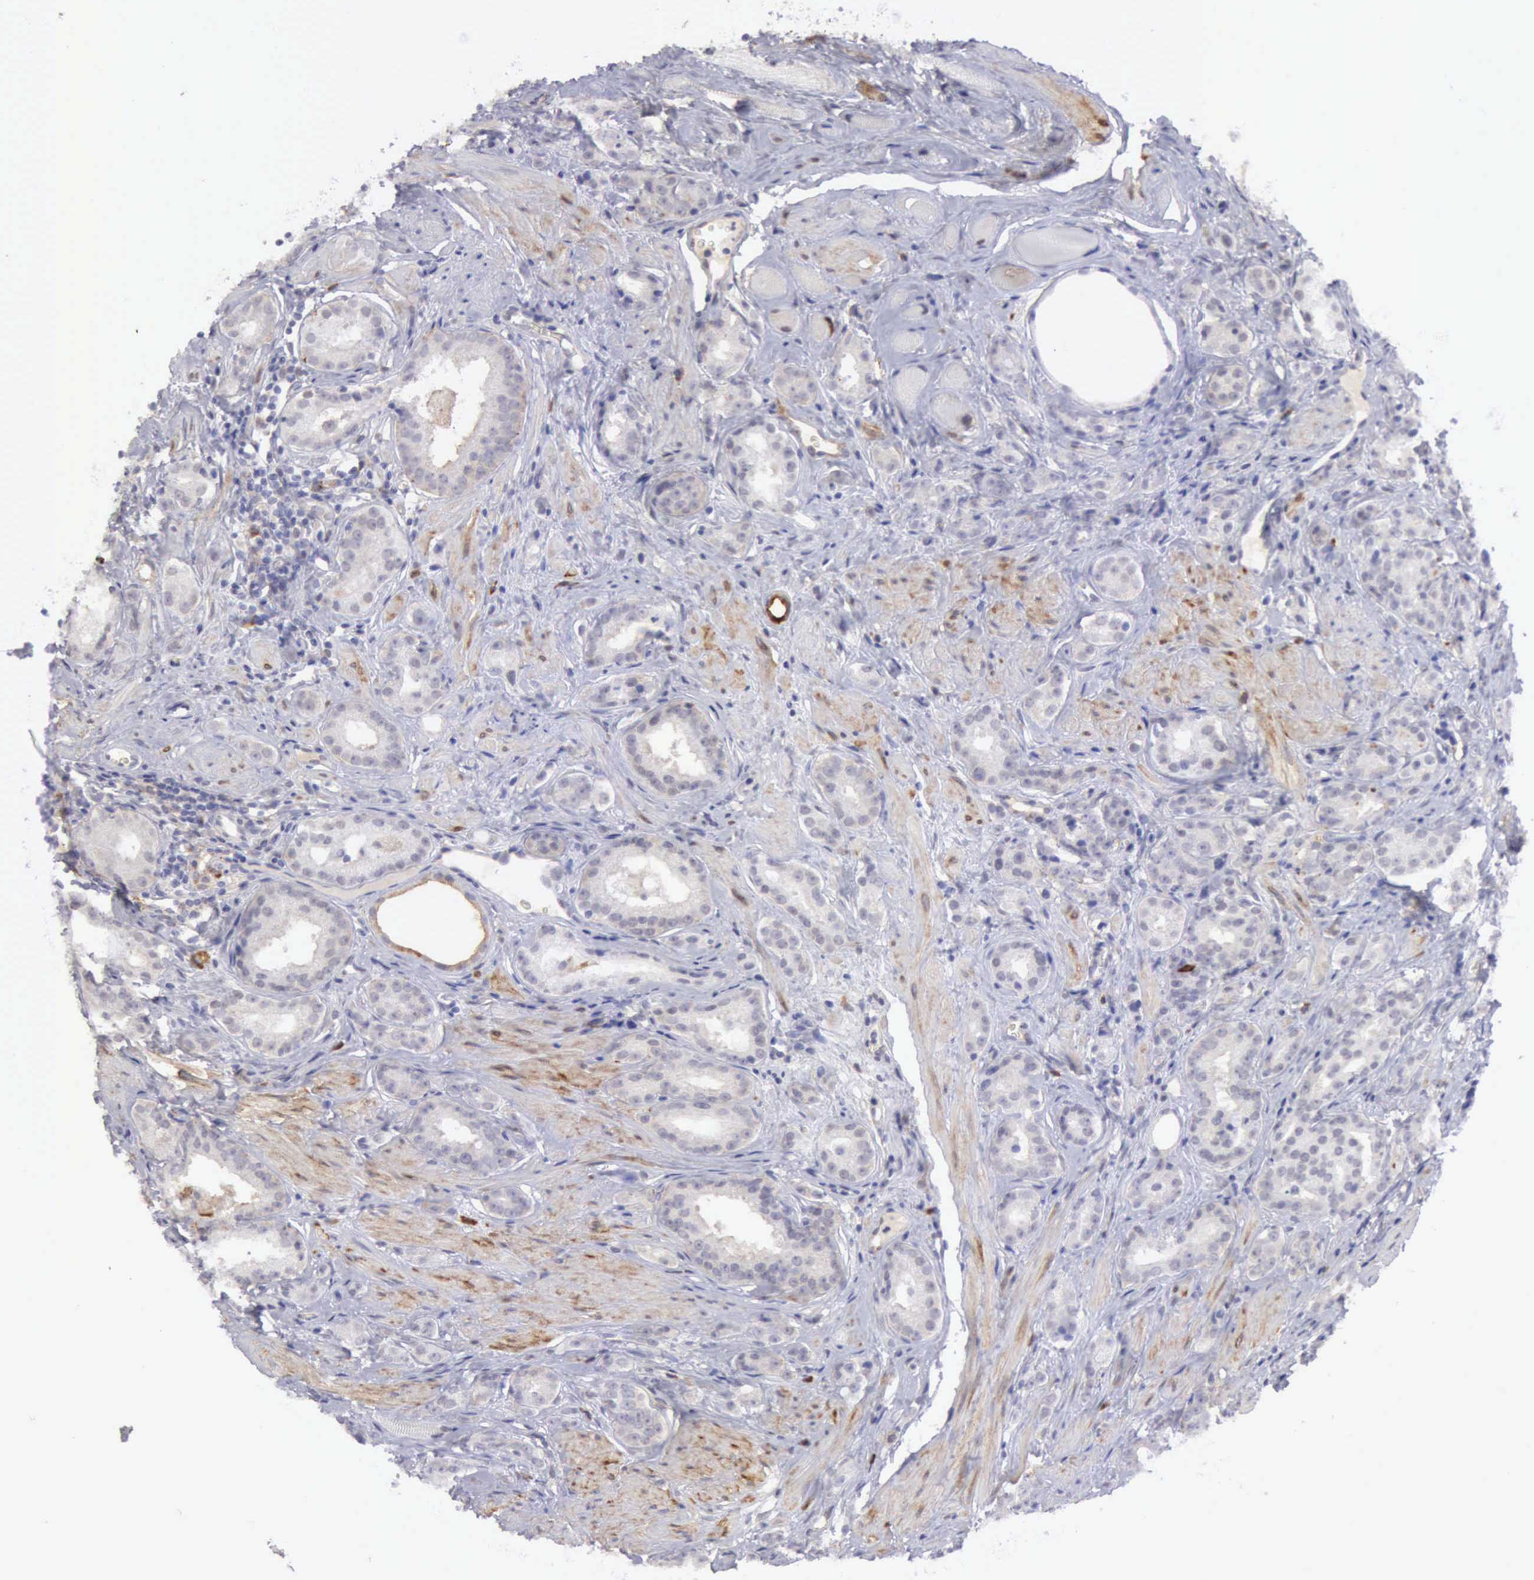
{"staining": {"intensity": "negative", "quantity": "none", "location": "none"}, "tissue": "prostate cancer", "cell_type": "Tumor cells", "image_type": "cancer", "snomed": [{"axis": "morphology", "description": "Adenocarcinoma, Medium grade"}, {"axis": "topography", "description": "Prostate"}], "caption": "Tumor cells show no significant protein staining in prostate cancer.", "gene": "TFRC", "patient": {"sex": "male", "age": 53}}